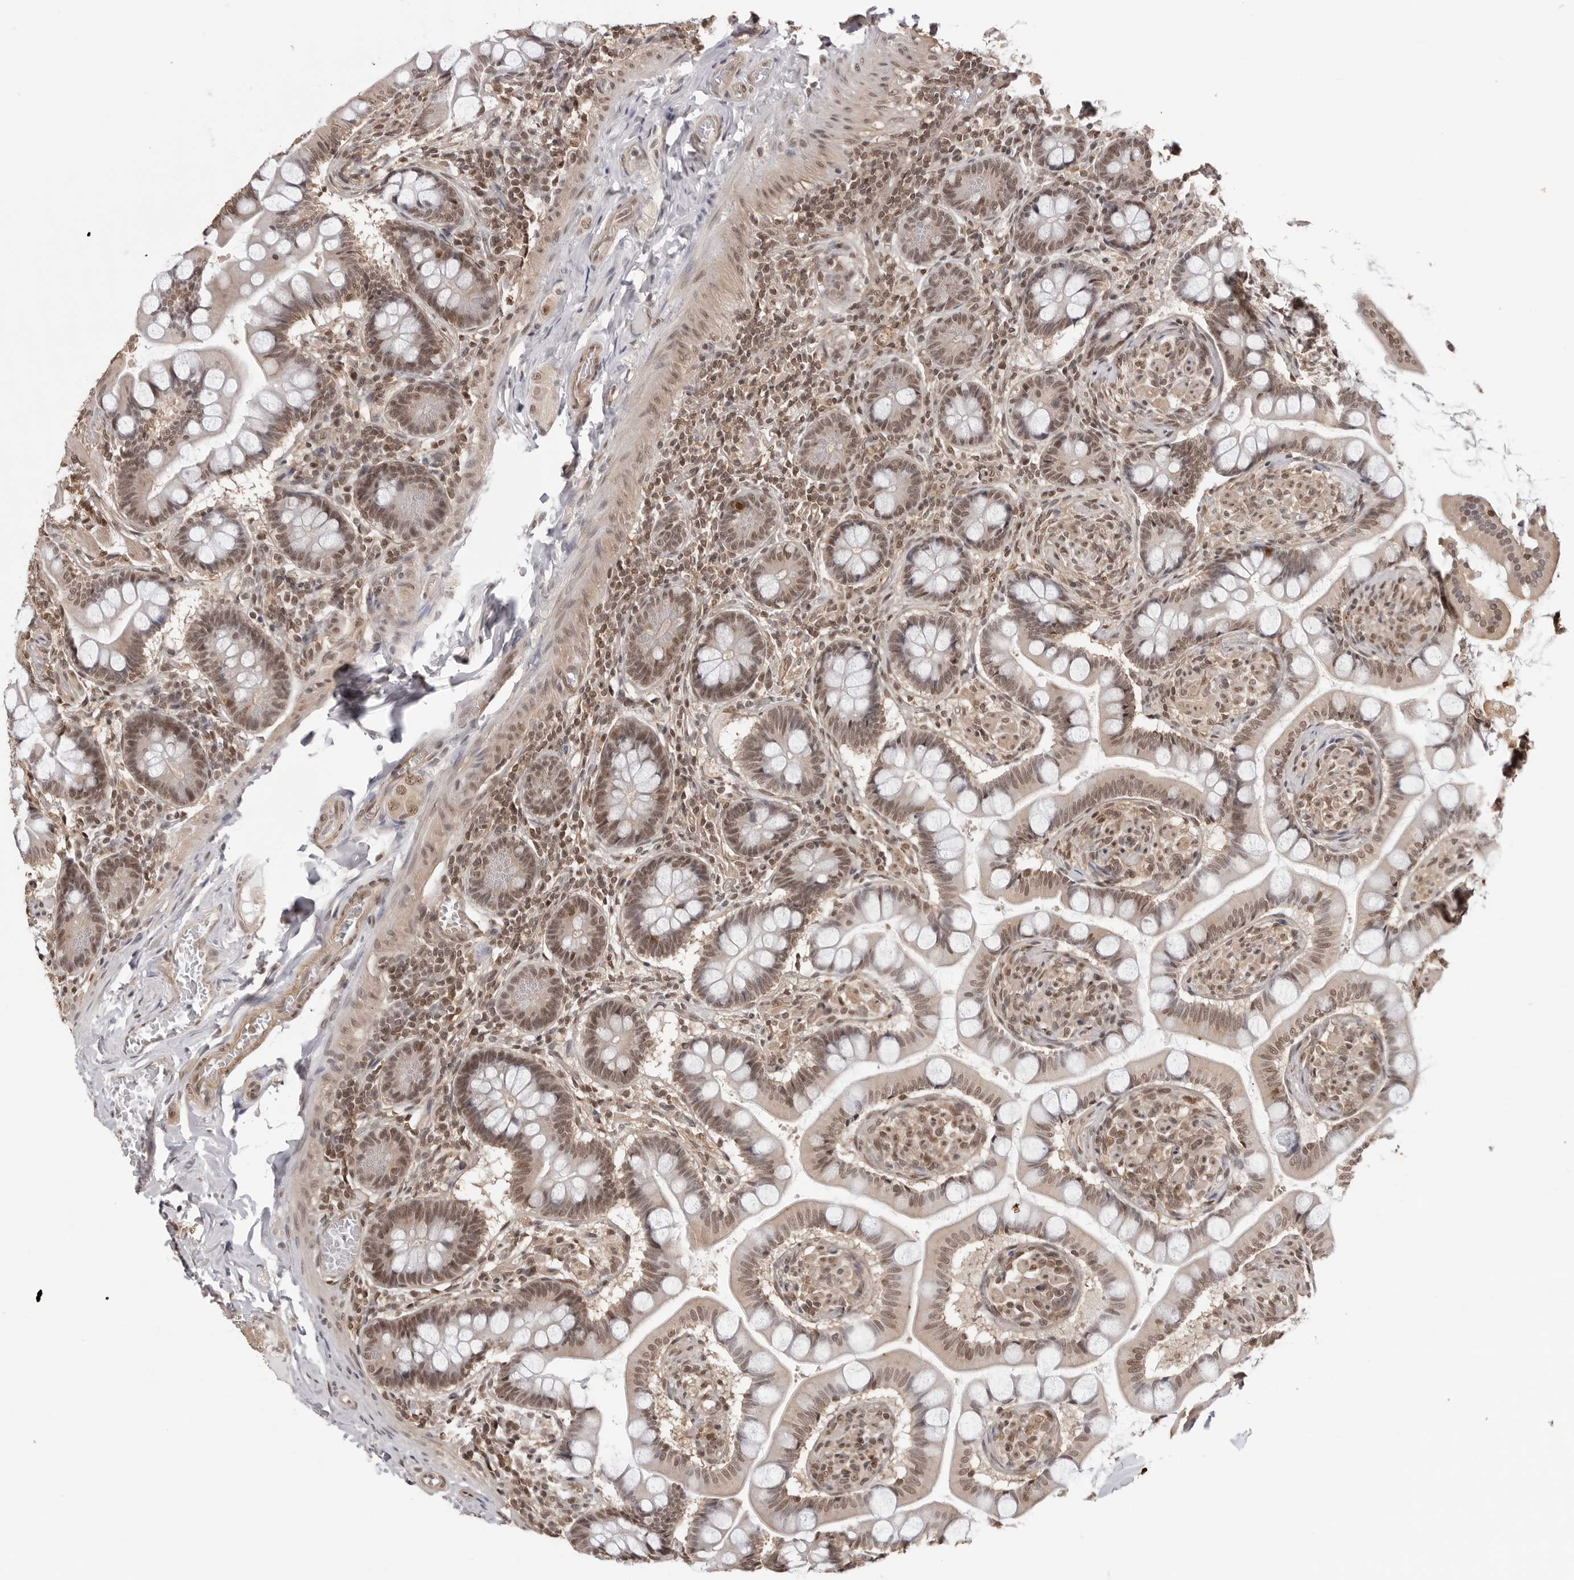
{"staining": {"intensity": "moderate", "quantity": "25%-75%", "location": "cytoplasmic/membranous,nuclear"}, "tissue": "small intestine", "cell_type": "Glandular cells", "image_type": "normal", "snomed": [{"axis": "morphology", "description": "Normal tissue, NOS"}, {"axis": "topography", "description": "Small intestine"}], "caption": "A brown stain highlights moderate cytoplasmic/membranous,nuclear positivity of a protein in glandular cells of unremarkable human small intestine. (Brightfield microscopy of DAB IHC at high magnification).", "gene": "SDE2", "patient": {"sex": "male", "age": 41}}